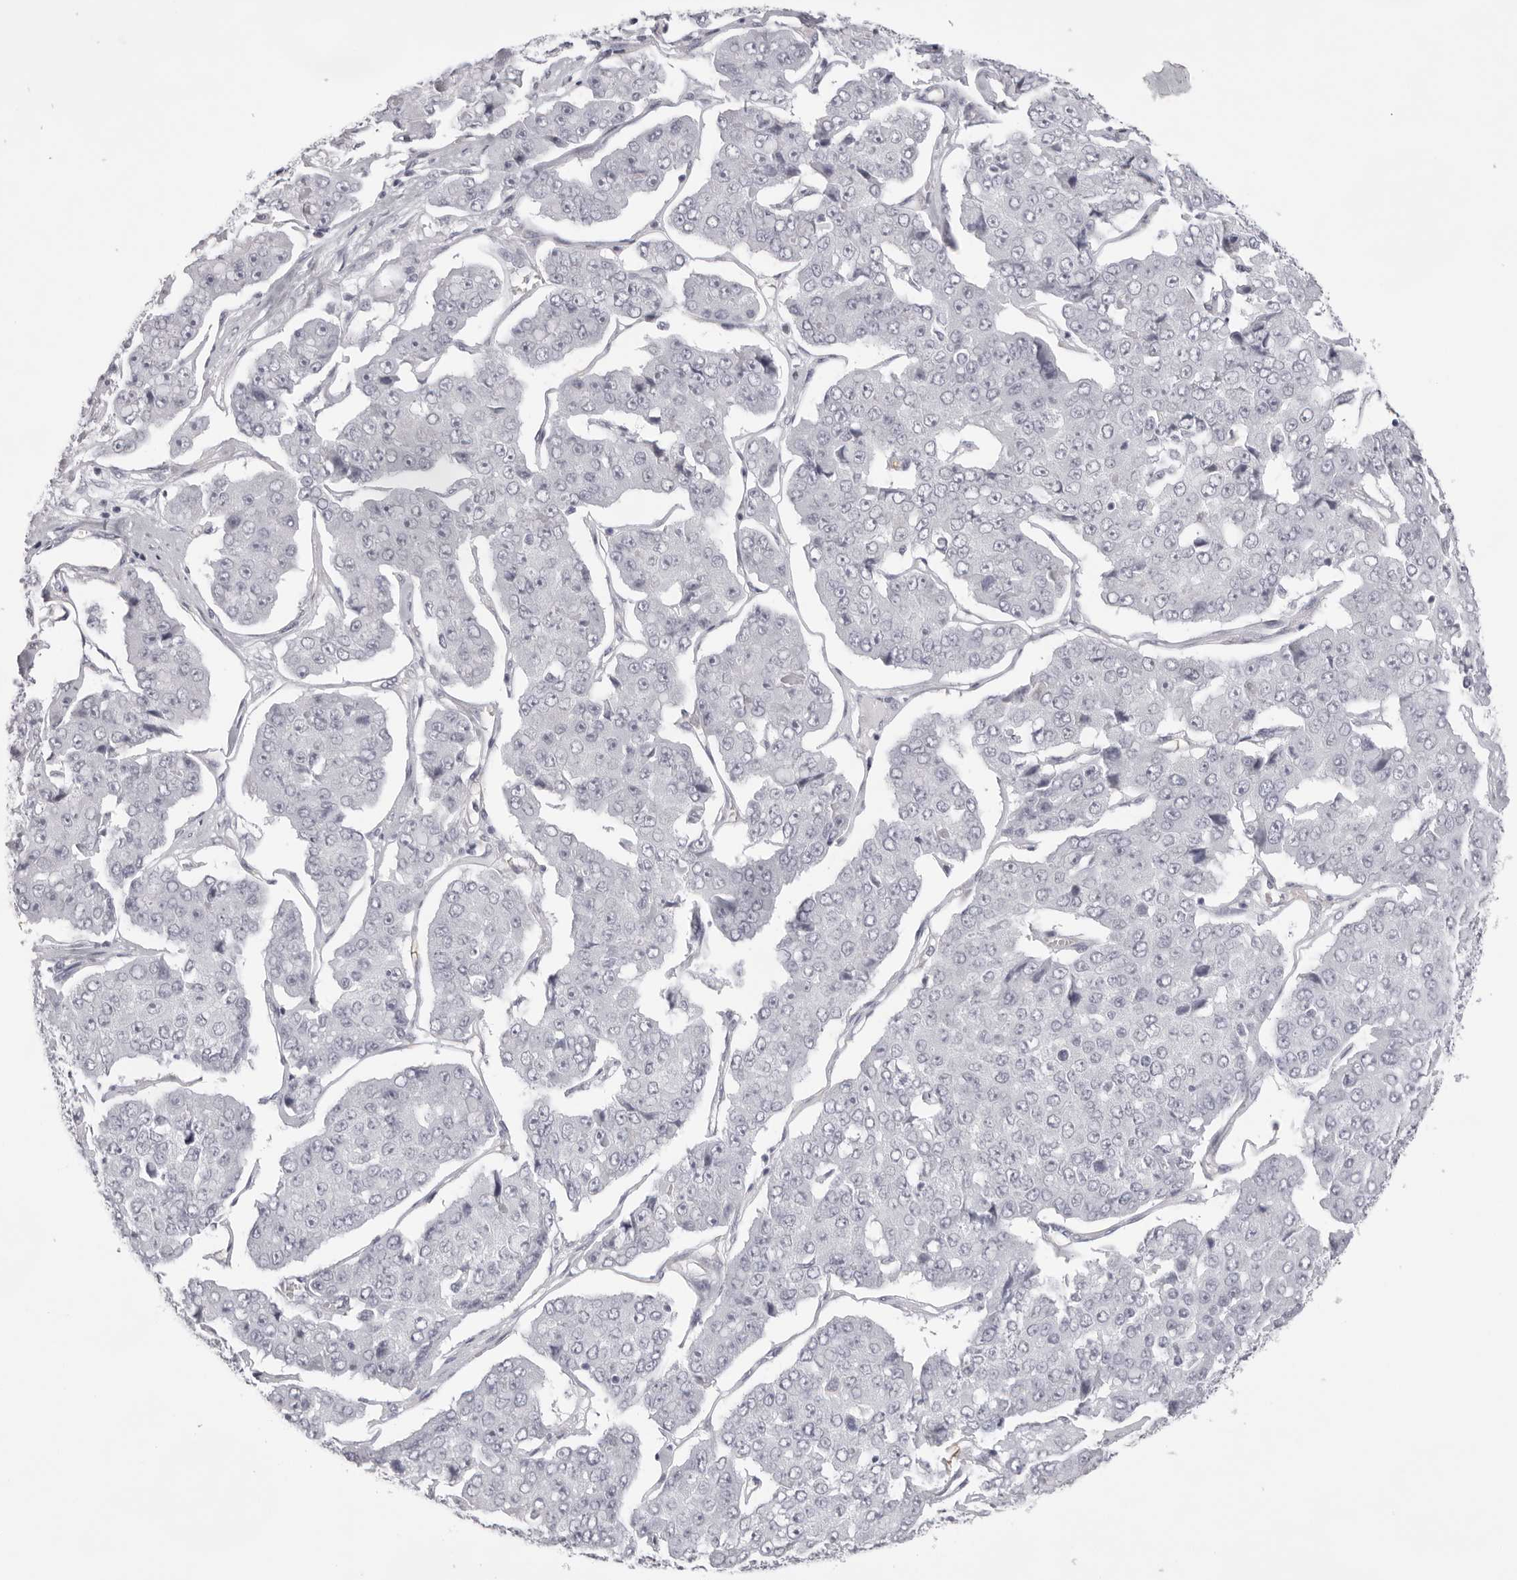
{"staining": {"intensity": "negative", "quantity": "none", "location": "none"}, "tissue": "pancreatic cancer", "cell_type": "Tumor cells", "image_type": "cancer", "snomed": [{"axis": "morphology", "description": "Adenocarcinoma, NOS"}, {"axis": "topography", "description": "Pancreas"}], "caption": "The micrograph reveals no staining of tumor cells in pancreatic cancer. The staining was performed using DAB to visualize the protein expression in brown, while the nuclei were stained in blue with hematoxylin (Magnification: 20x).", "gene": "SPTA1", "patient": {"sex": "male", "age": 50}}